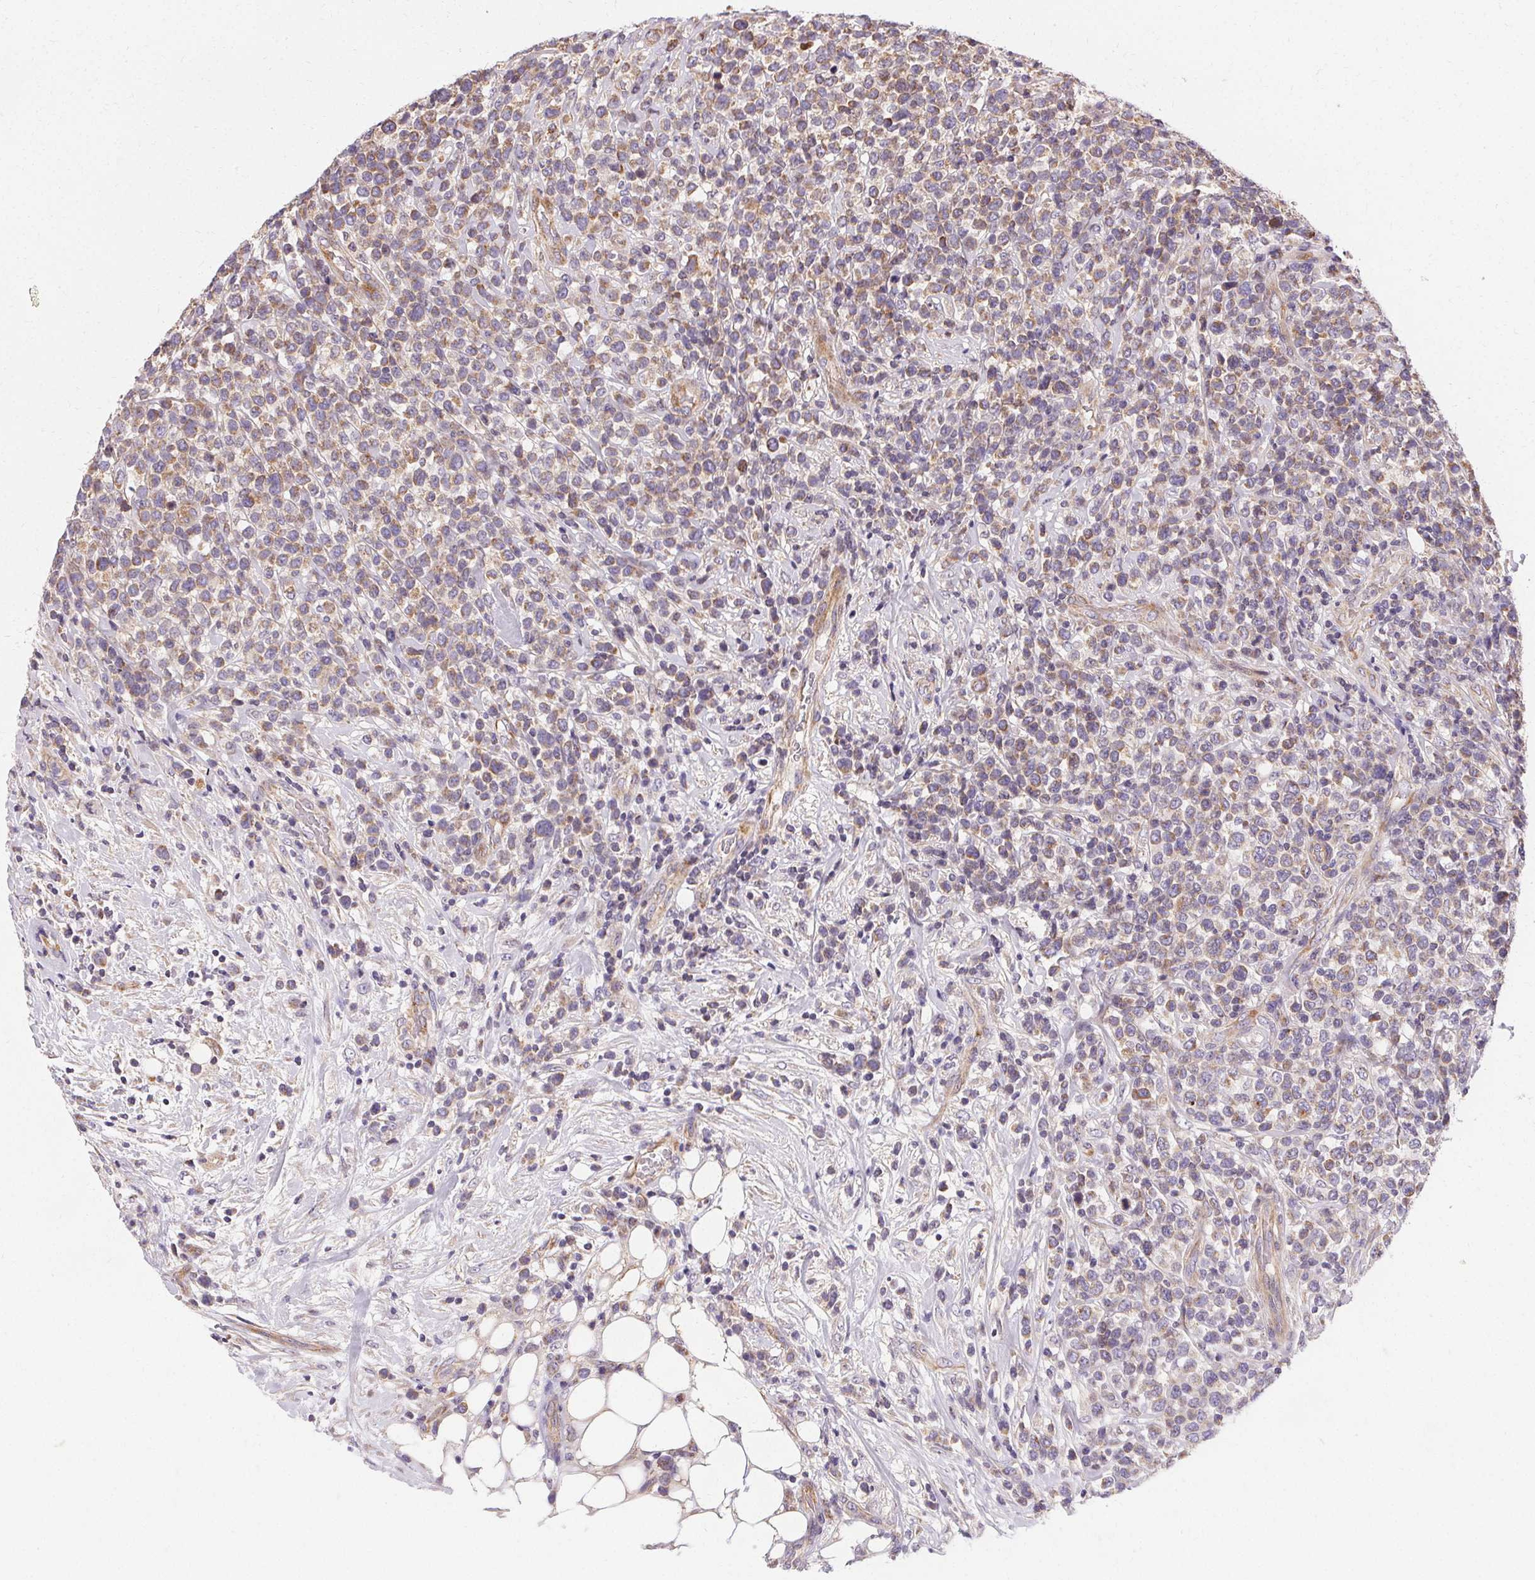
{"staining": {"intensity": "weak", "quantity": "<25%", "location": "cytoplasmic/membranous"}, "tissue": "lymphoma", "cell_type": "Tumor cells", "image_type": "cancer", "snomed": [{"axis": "morphology", "description": "Malignant lymphoma, non-Hodgkin's type, High grade"}, {"axis": "topography", "description": "Soft tissue"}], "caption": "This micrograph is of malignant lymphoma, non-Hodgkin's type (high-grade) stained with immunohistochemistry (IHC) to label a protein in brown with the nuclei are counter-stained blue. There is no expression in tumor cells. The staining is performed using DAB brown chromogen with nuclei counter-stained in using hematoxylin.", "gene": "APLP1", "patient": {"sex": "female", "age": 56}}